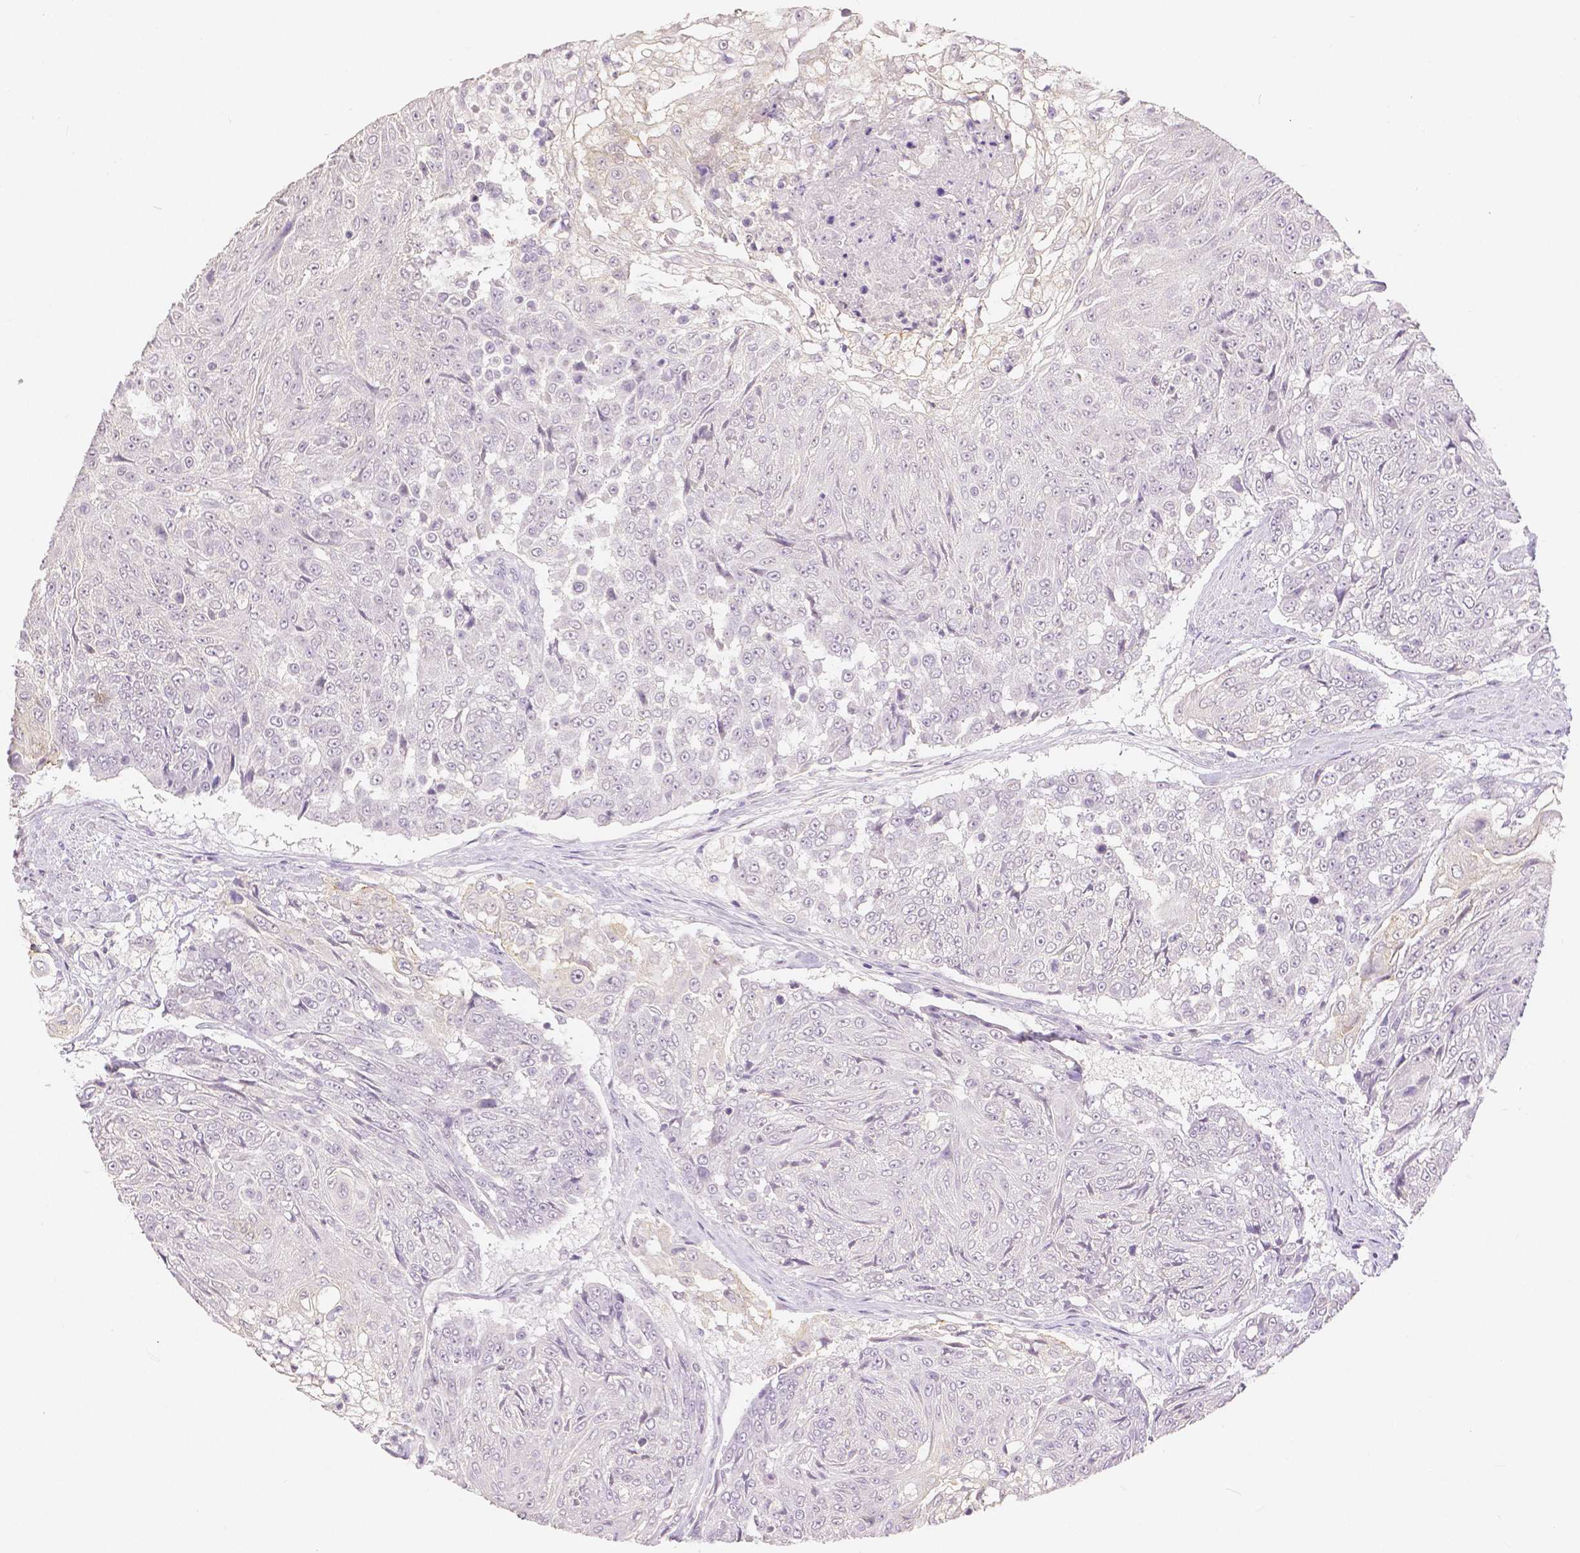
{"staining": {"intensity": "negative", "quantity": "none", "location": "none"}, "tissue": "urothelial cancer", "cell_type": "Tumor cells", "image_type": "cancer", "snomed": [{"axis": "morphology", "description": "Urothelial carcinoma, High grade"}, {"axis": "topography", "description": "Urinary bladder"}], "caption": "Urothelial cancer was stained to show a protein in brown. There is no significant positivity in tumor cells. (Stains: DAB immunohistochemistry (IHC) with hematoxylin counter stain, Microscopy: brightfield microscopy at high magnification).", "gene": "OCLN", "patient": {"sex": "female", "age": 63}}